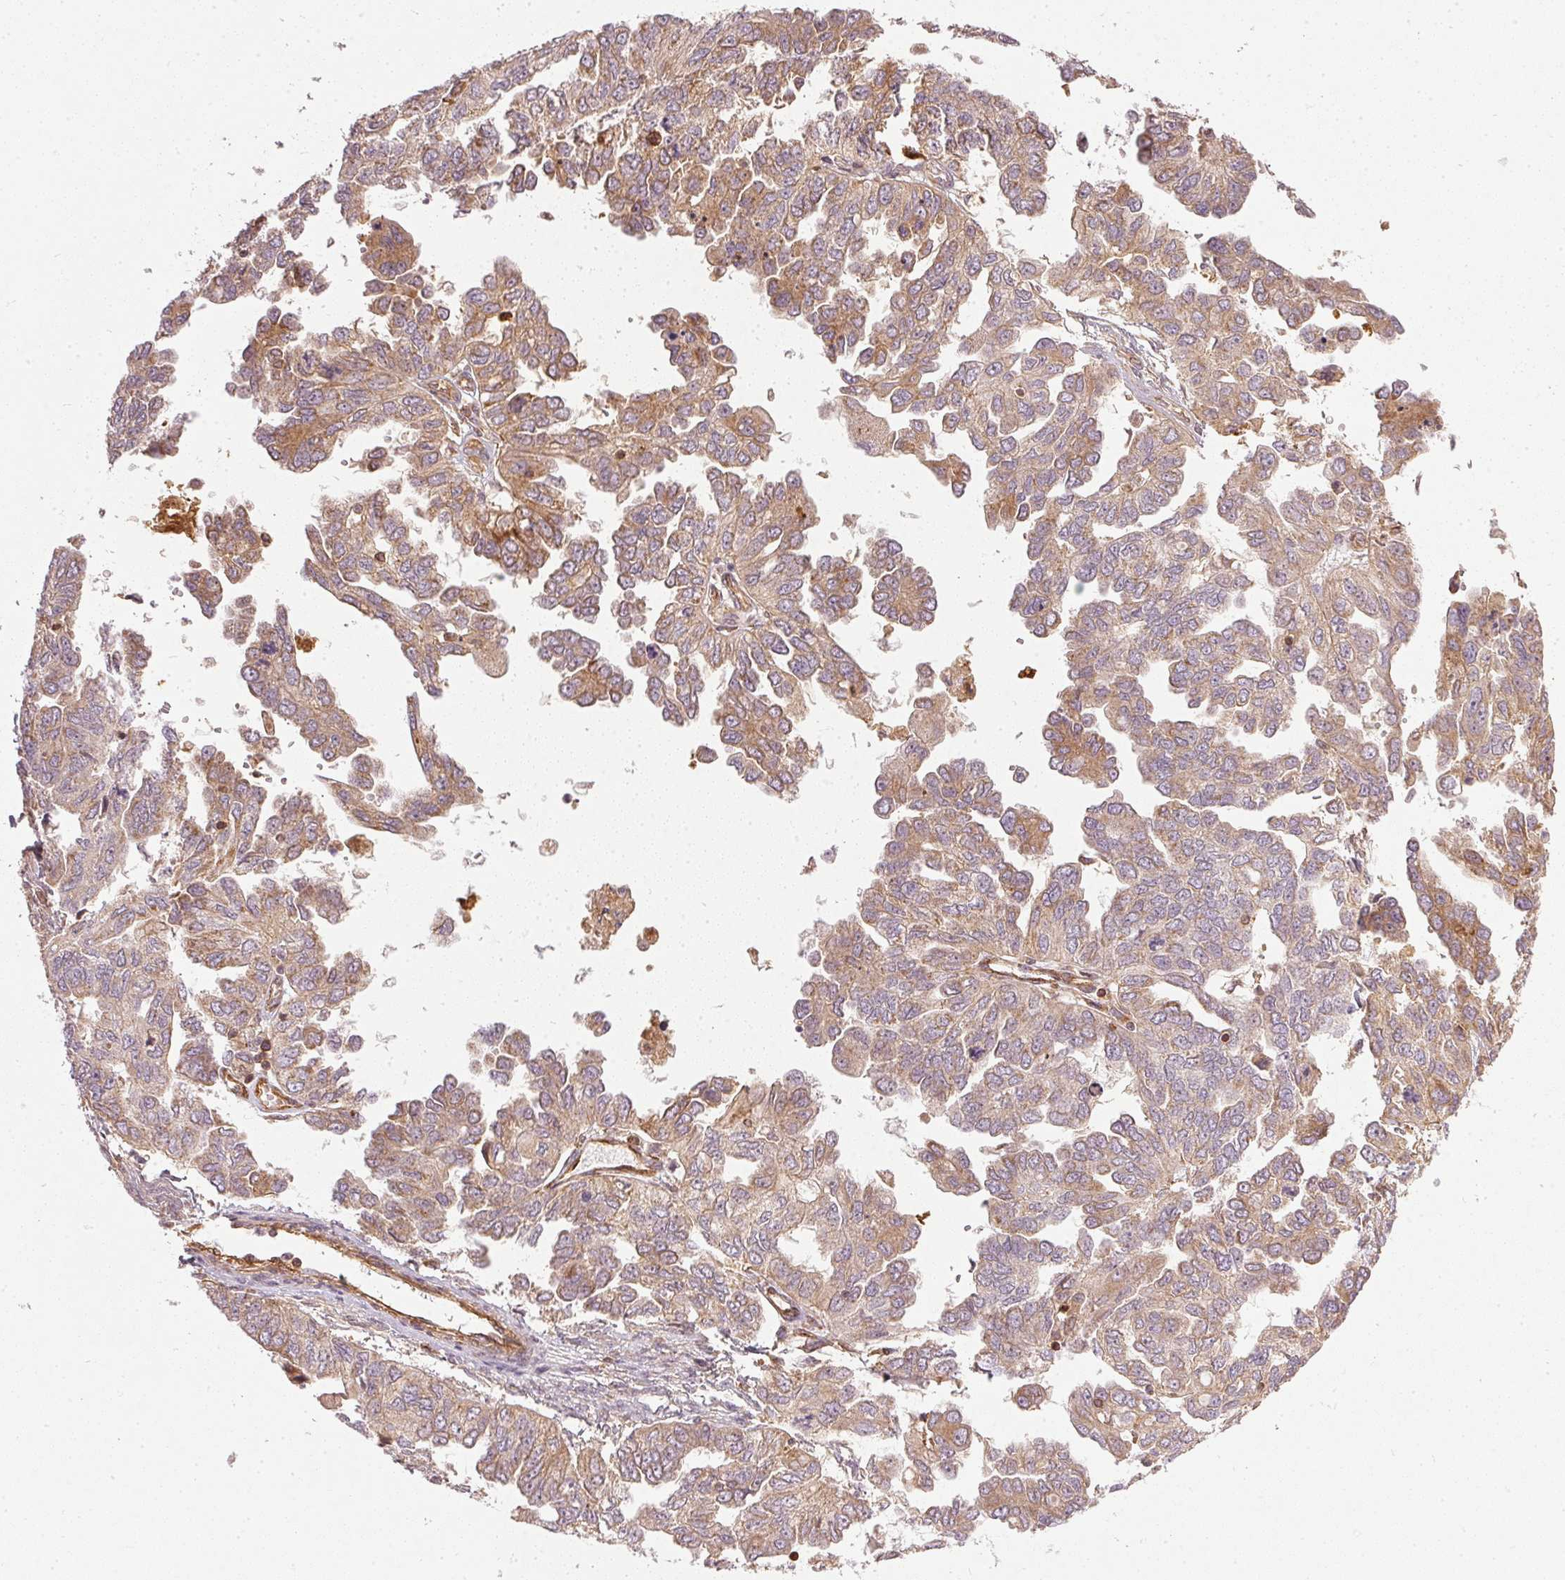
{"staining": {"intensity": "weak", "quantity": ">75%", "location": "cytoplasmic/membranous"}, "tissue": "ovarian cancer", "cell_type": "Tumor cells", "image_type": "cancer", "snomed": [{"axis": "morphology", "description": "Cystadenocarcinoma, serous, NOS"}, {"axis": "topography", "description": "Ovary"}], "caption": "DAB (3,3'-diaminobenzidine) immunohistochemical staining of human ovarian serous cystadenocarcinoma reveals weak cytoplasmic/membranous protein staining in approximately >75% of tumor cells. (DAB (3,3'-diaminobenzidine) IHC with brightfield microscopy, high magnification).", "gene": "NADK2", "patient": {"sex": "female", "age": 53}}